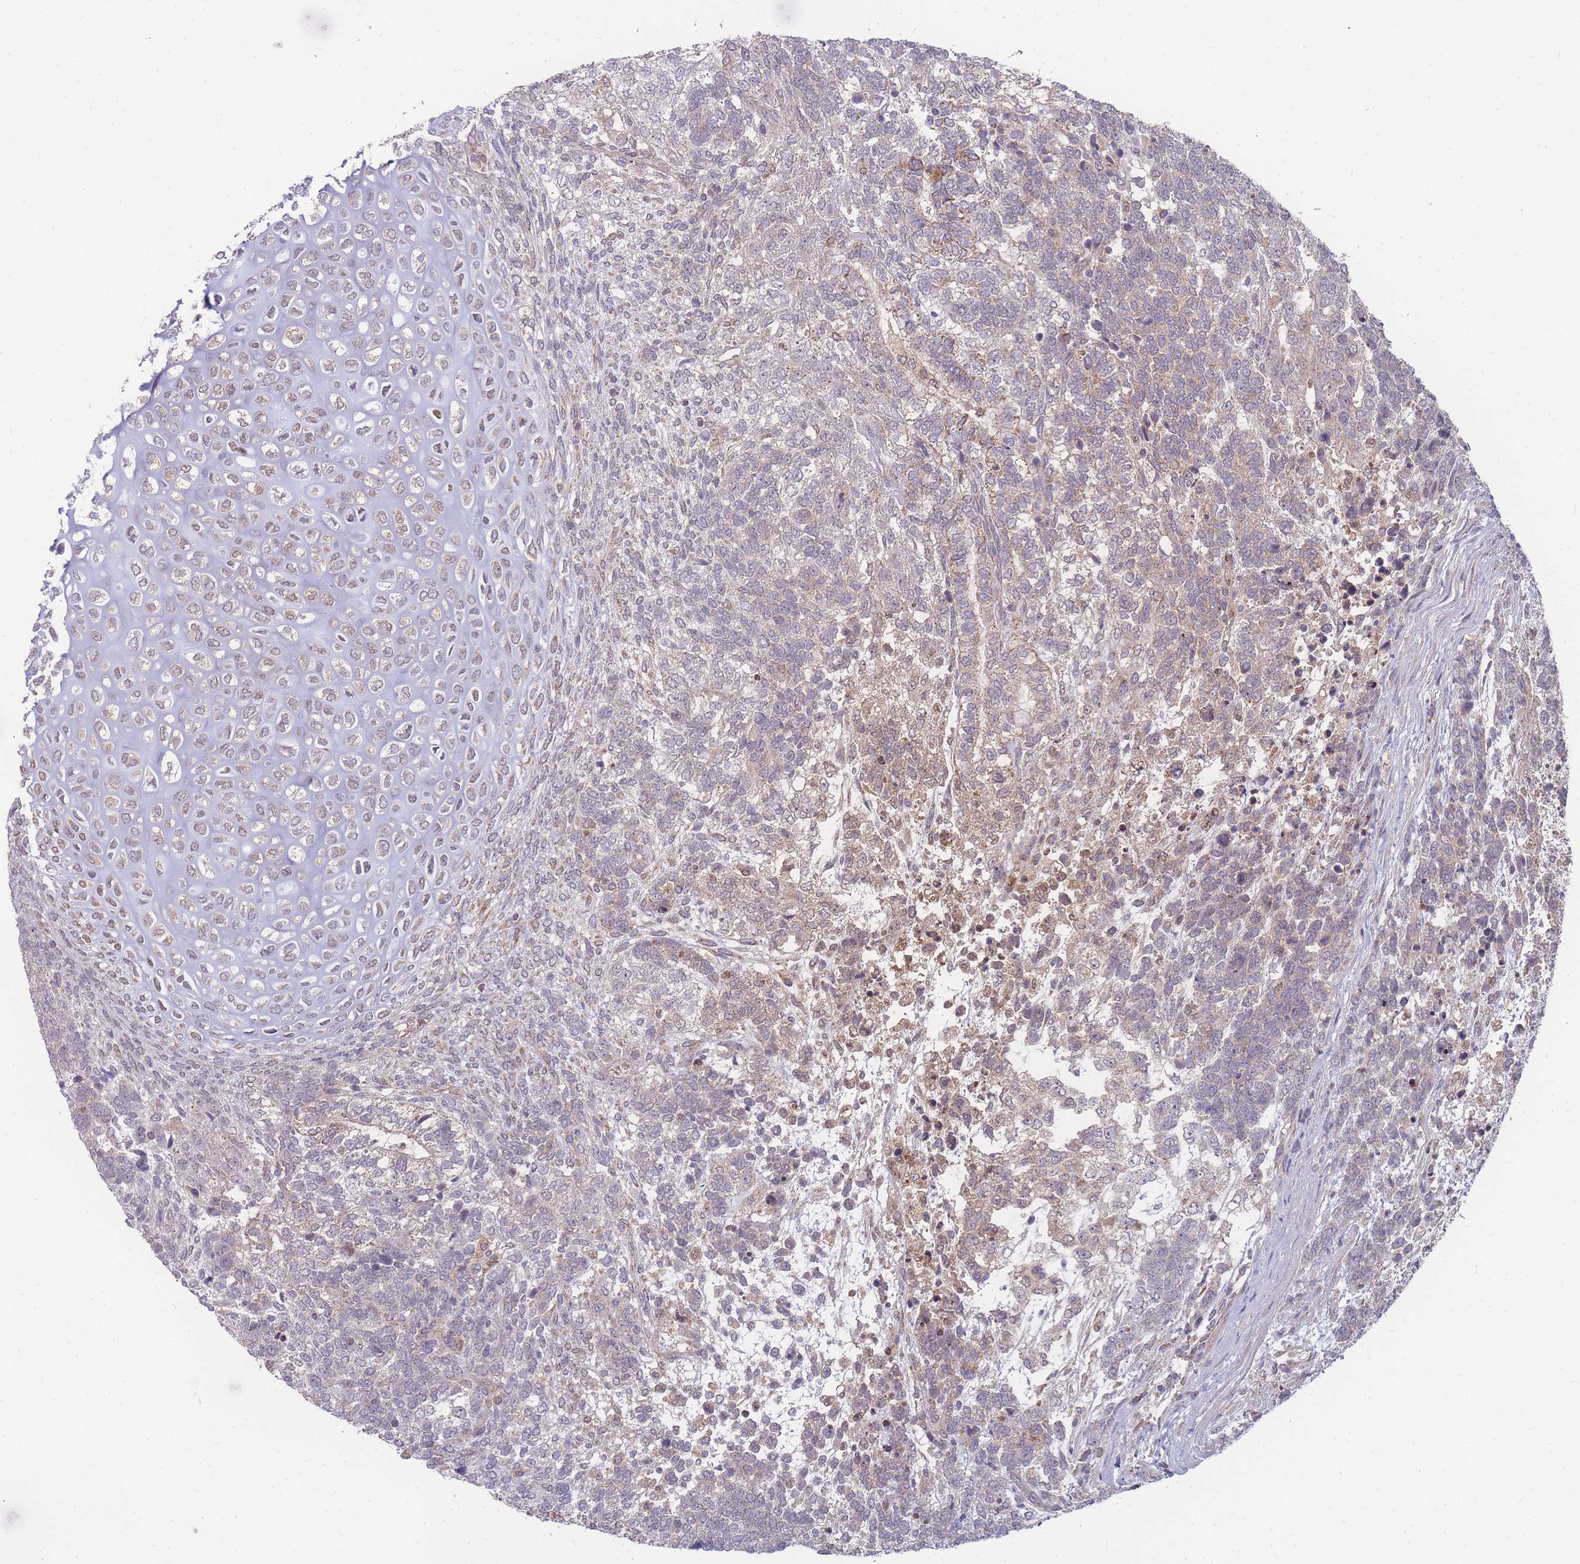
{"staining": {"intensity": "weak", "quantity": "25%-75%", "location": "cytoplasmic/membranous"}, "tissue": "testis cancer", "cell_type": "Tumor cells", "image_type": "cancer", "snomed": [{"axis": "morphology", "description": "Carcinoma, Embryonal, NOS"}, {"axis": "topography", "description": "Testis"}], "caption": "Testis embryonal carcinoma was stained to show a protein in brown. There is low levels of weak cytoplasmic/membranous positivity in approximately 25%-75% of tumor cells.", "gene": "SLC35B4", "patient": {"sex": "male", "age": 23}}